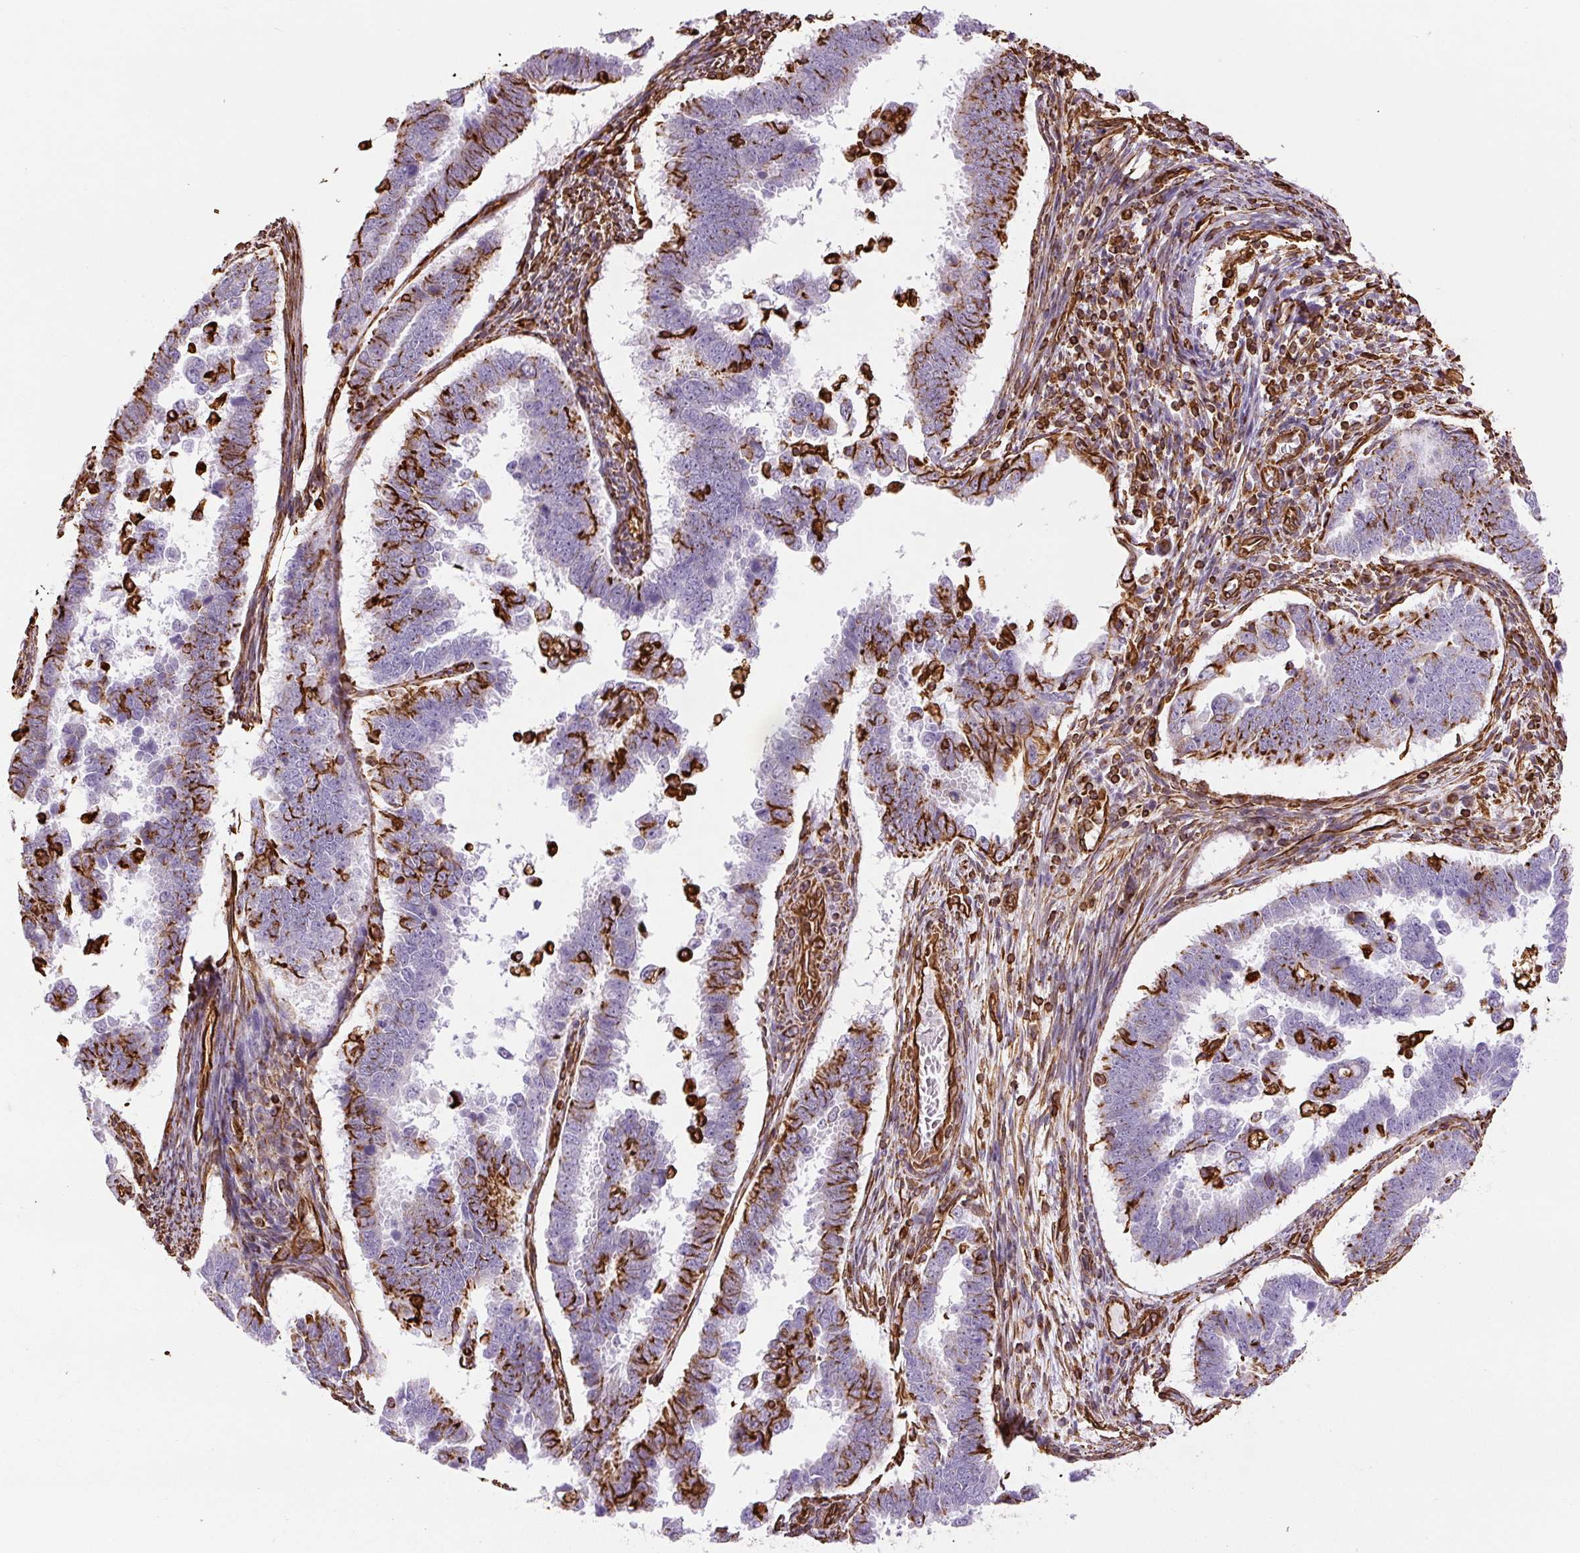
{"staining": {"intensity": "strong", "quantity": "25%-75%", "location": "cytoplasmic/membranous"}, "tissue": "endometrial cancer", "cell_type": "Tumor cells", "image_type": "cancer", "snomed": [{"axis": "morphology", "description": "Adenocarcinoma, NOS"}, {"axis": "topography", "description": "Endometrium"}], "caption": "A photomicrograph of endometrial cancer stained for a protein displays strong cytoplasmic/membranous brown staining in tumor cells.", "gene": "VIM", "patient": {"sex": "female", "age": 75}}